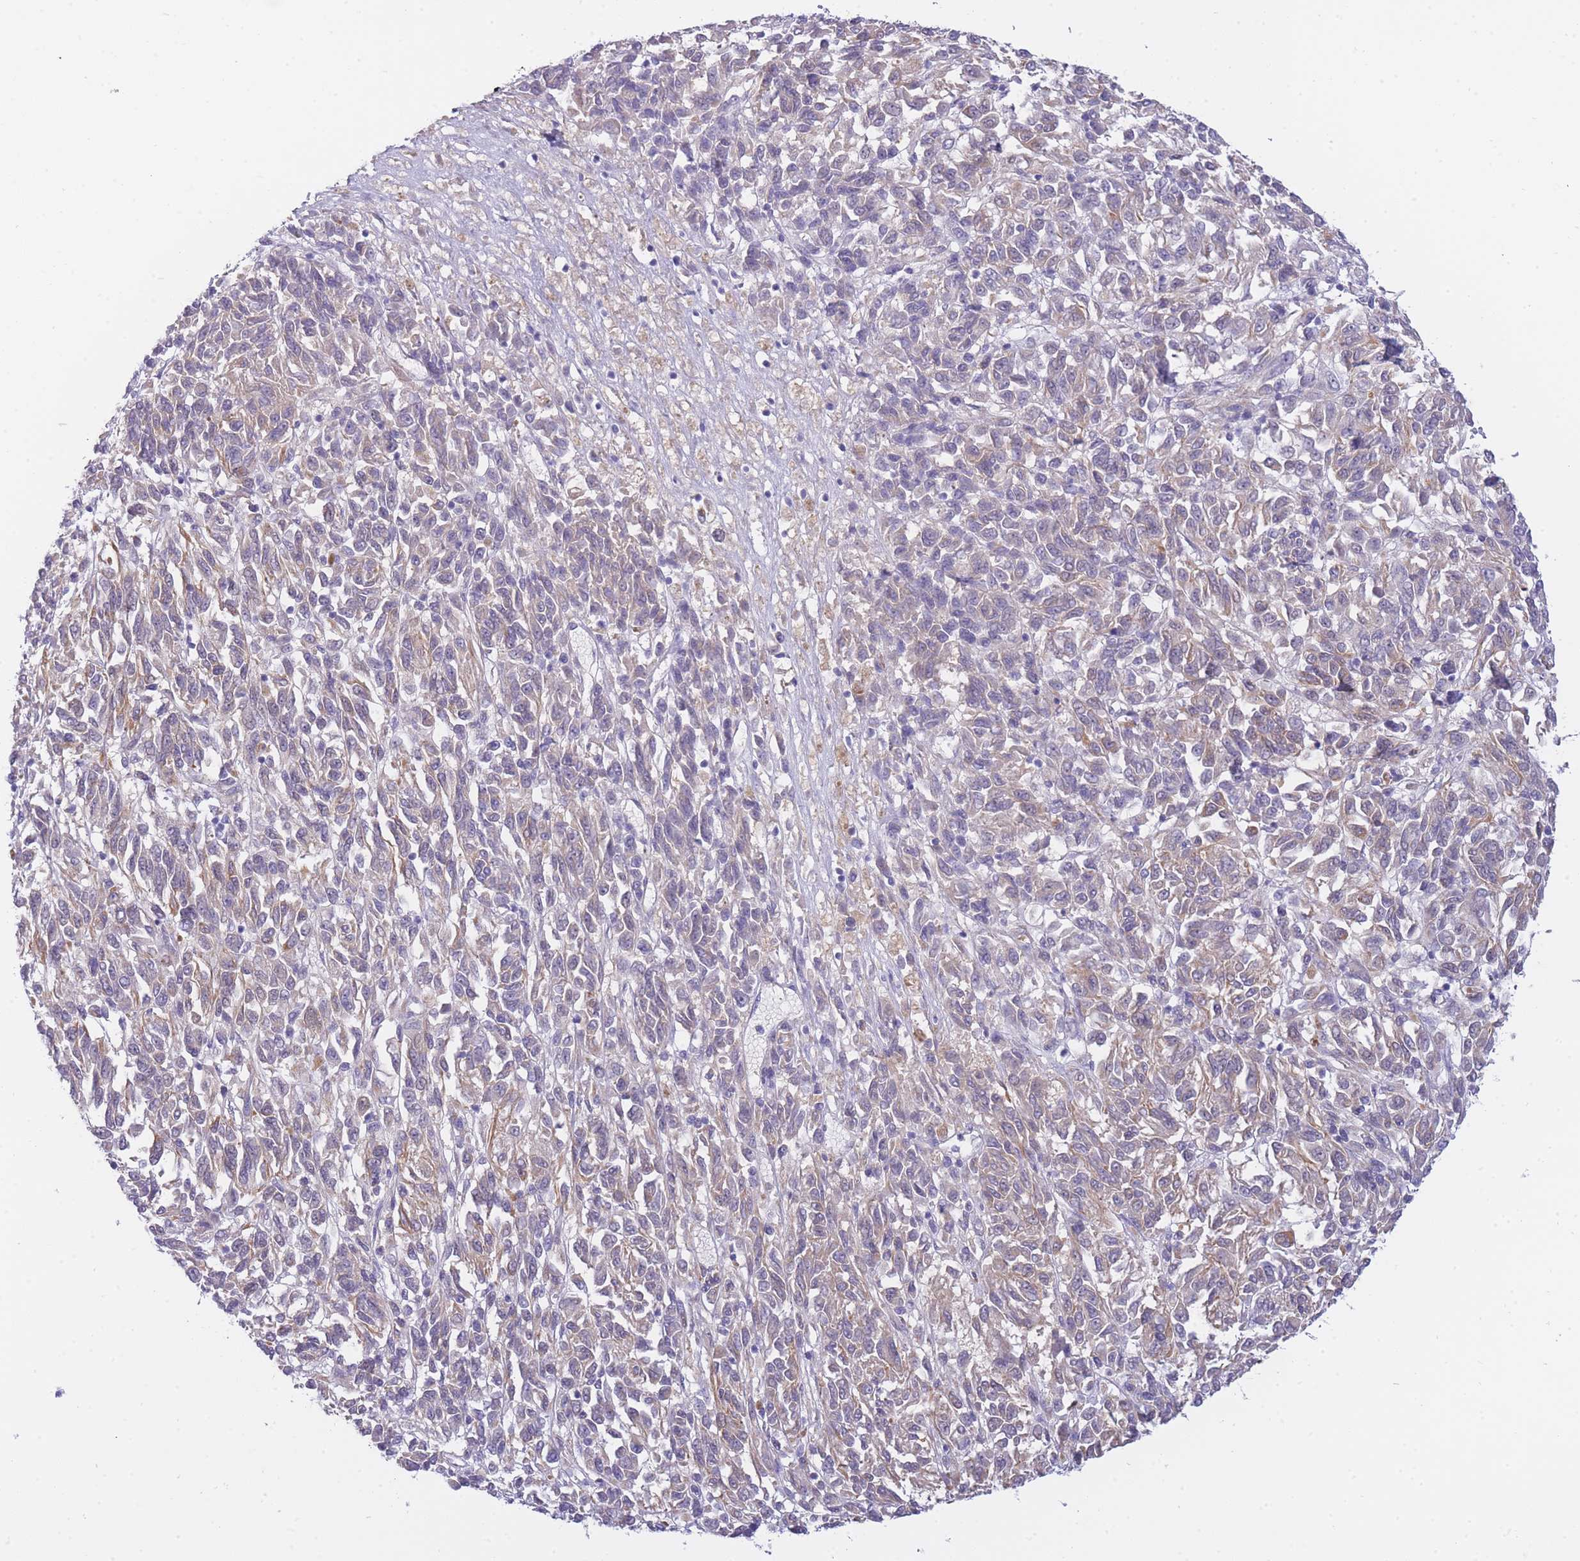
{"staining": {"intensity": "weak", "quantity": "<25%", "location": "cytoplasmic/membranous"}, "tissue": "melanoma", "cell_type": "Tumor cells", "image_type": "cancer", "snomed": [{"axis": "morphology", "description": "Malignant melanoma, Metastatic site"}, {"axis": "topography", "description": "Lung"}], "caption": "IHC image of neoplastic tissue: malignant melanoma (metastatic site) stained with DAB exhibits no significant protein staining in tumor cells.", "gene": "PRR23B", "patient": {"sex": "male", "age": 64}}